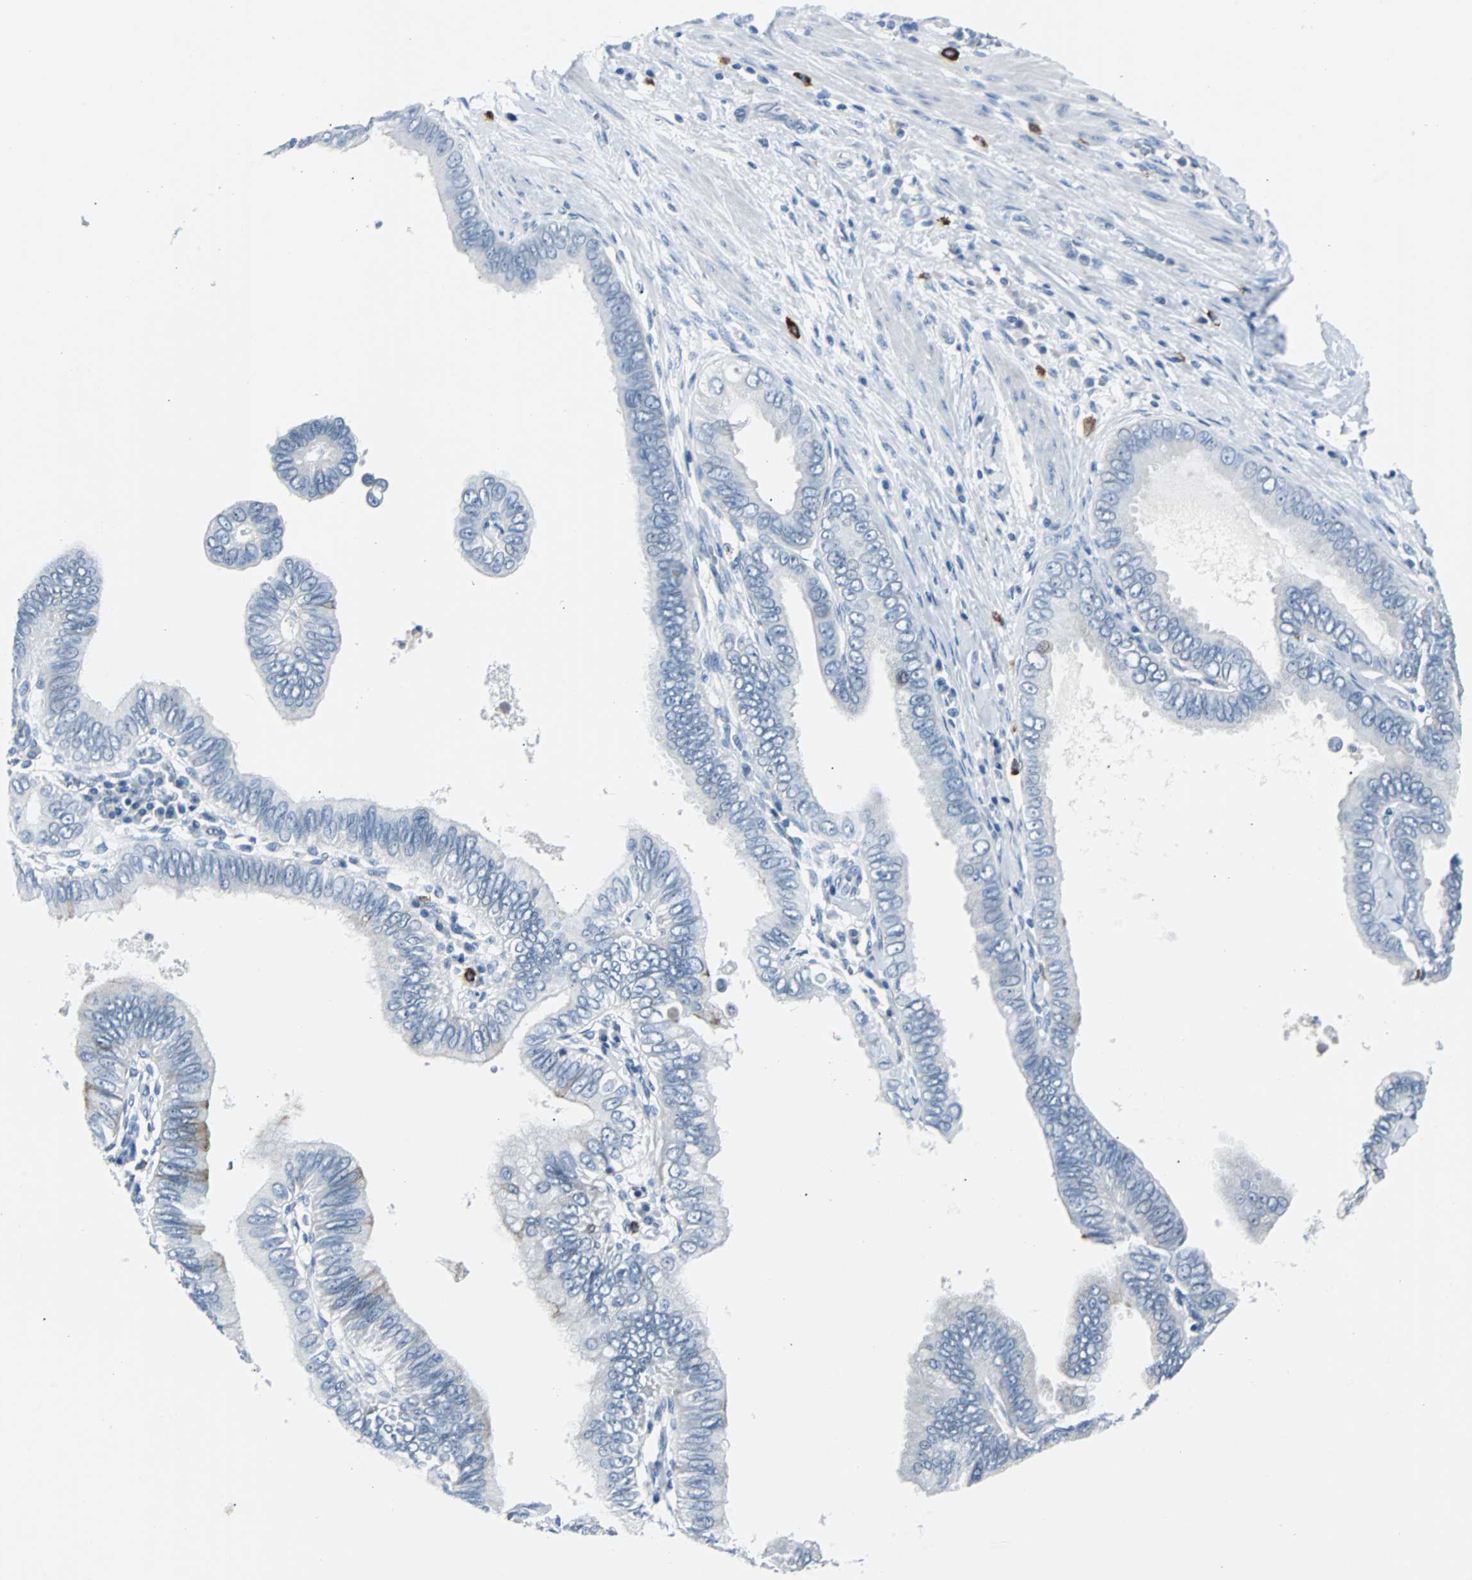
{"staining": {"intensity": "negative", "quantity": "none", "location": "none"}, "tissue": "pancreatic cancer", "cell_type": "Tumor cells", "image_type": "cancer", "snomed": [{"axis": "morphology", "description": "Normal tissue, NOS"}, {"axis": "topography", "description": "Lymph node"}], "caption": "A high-resolution photomicrograph shows immunohistochemistry staining of pancreatic cancer, which demonstrates no significant staining in tumor cells.", "gene": "RASA1", "patient": {"sex": "male", "age": 50}}